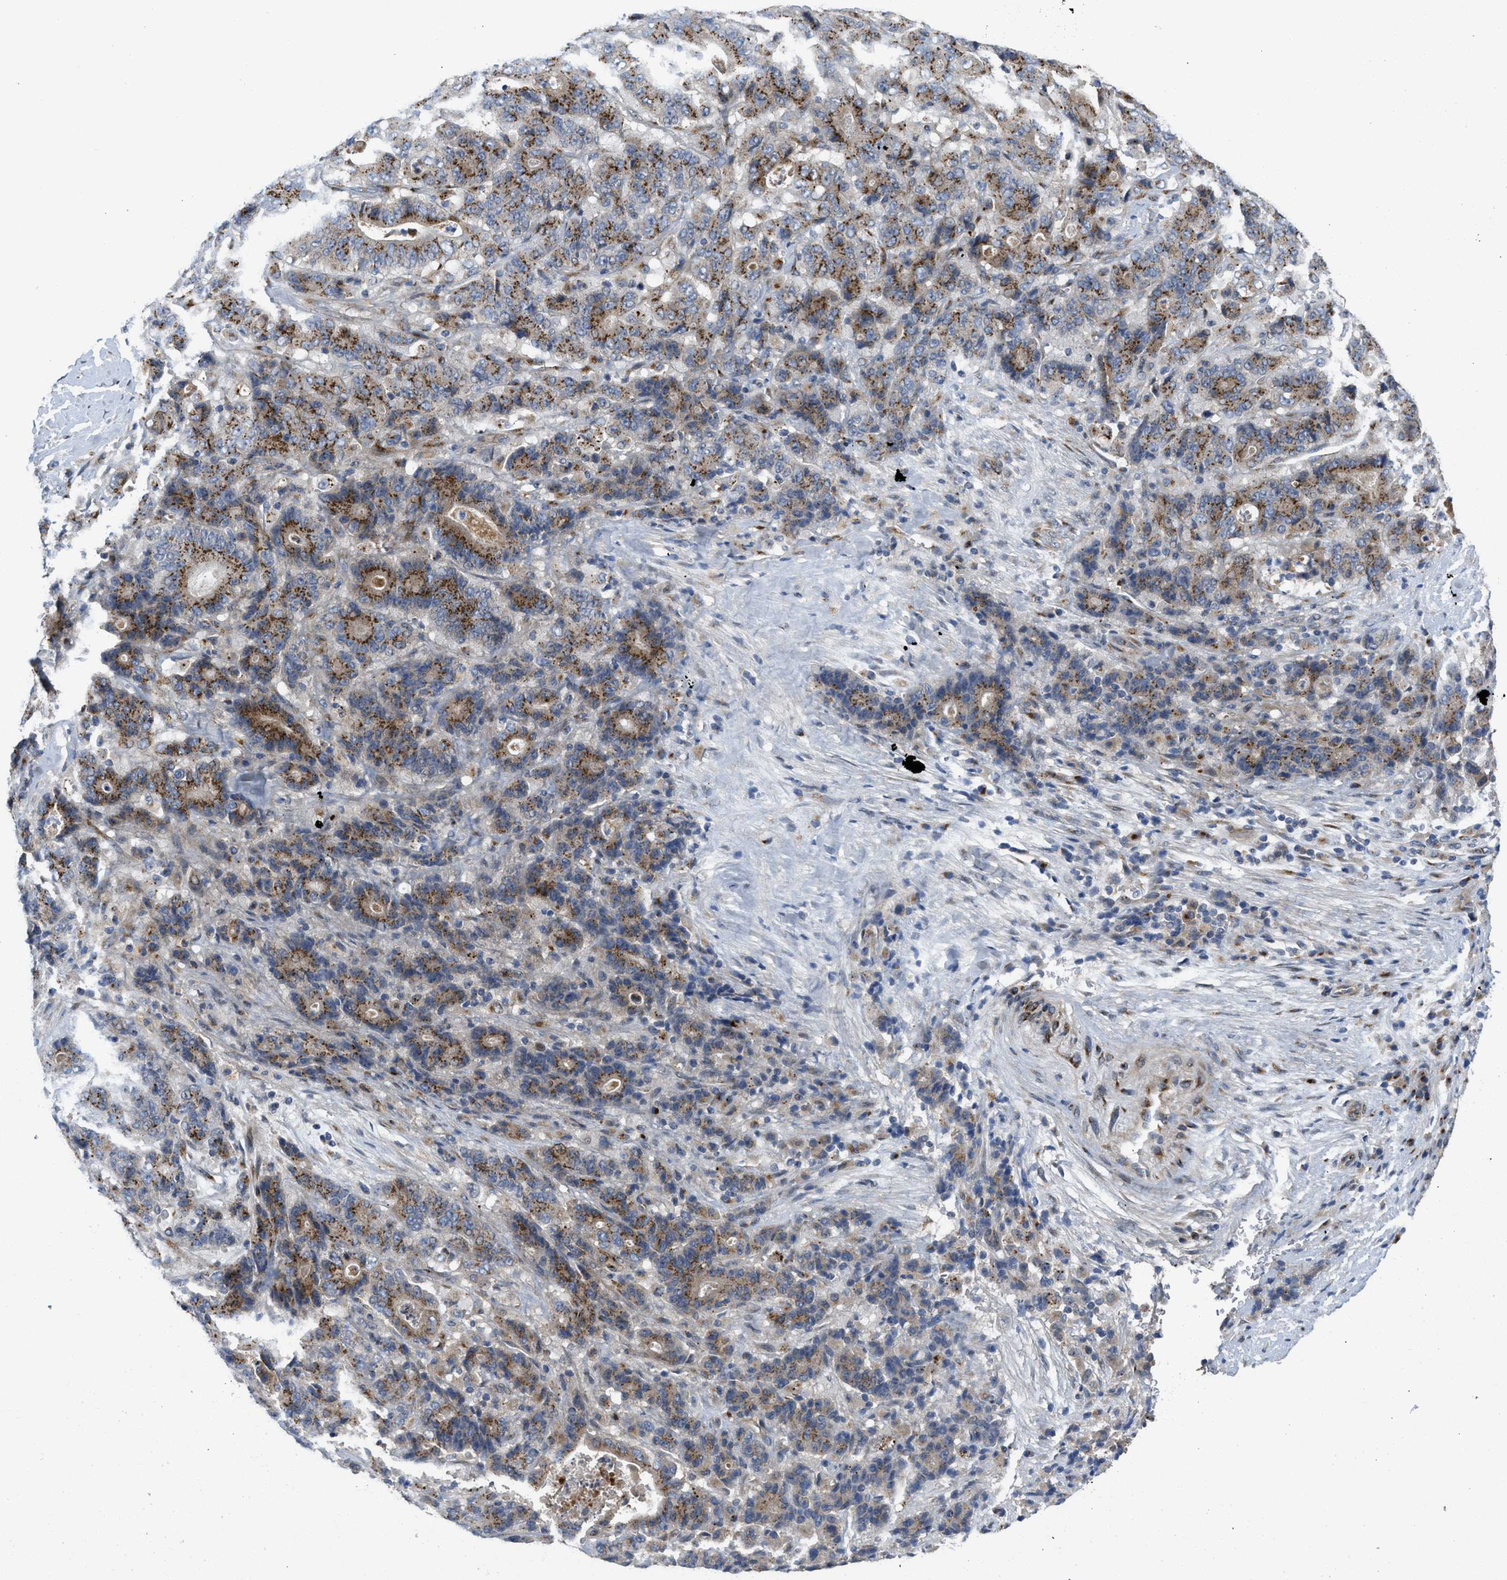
{"staining": {"intensity": "moderate", "quantity": ">75%", "location": "cytoplasmic/membranous"}, "tissue": "stomach cancer", "cell_type": "Tumor cells", "image_type": "cancer", "snomed": [{"axis": "morphology", "description": "Adenocarcinoma, NOS"}, {"axis": "topography", "description": "Stomach"}], "caption": "Immunohistochemical staining of stomach cancer shows moderate cytoplasmic/membranous protein expression in approximately >75% of tumor cells.", "gene": "ZNF70", "patient": {"sex": "female", "age": 73}}